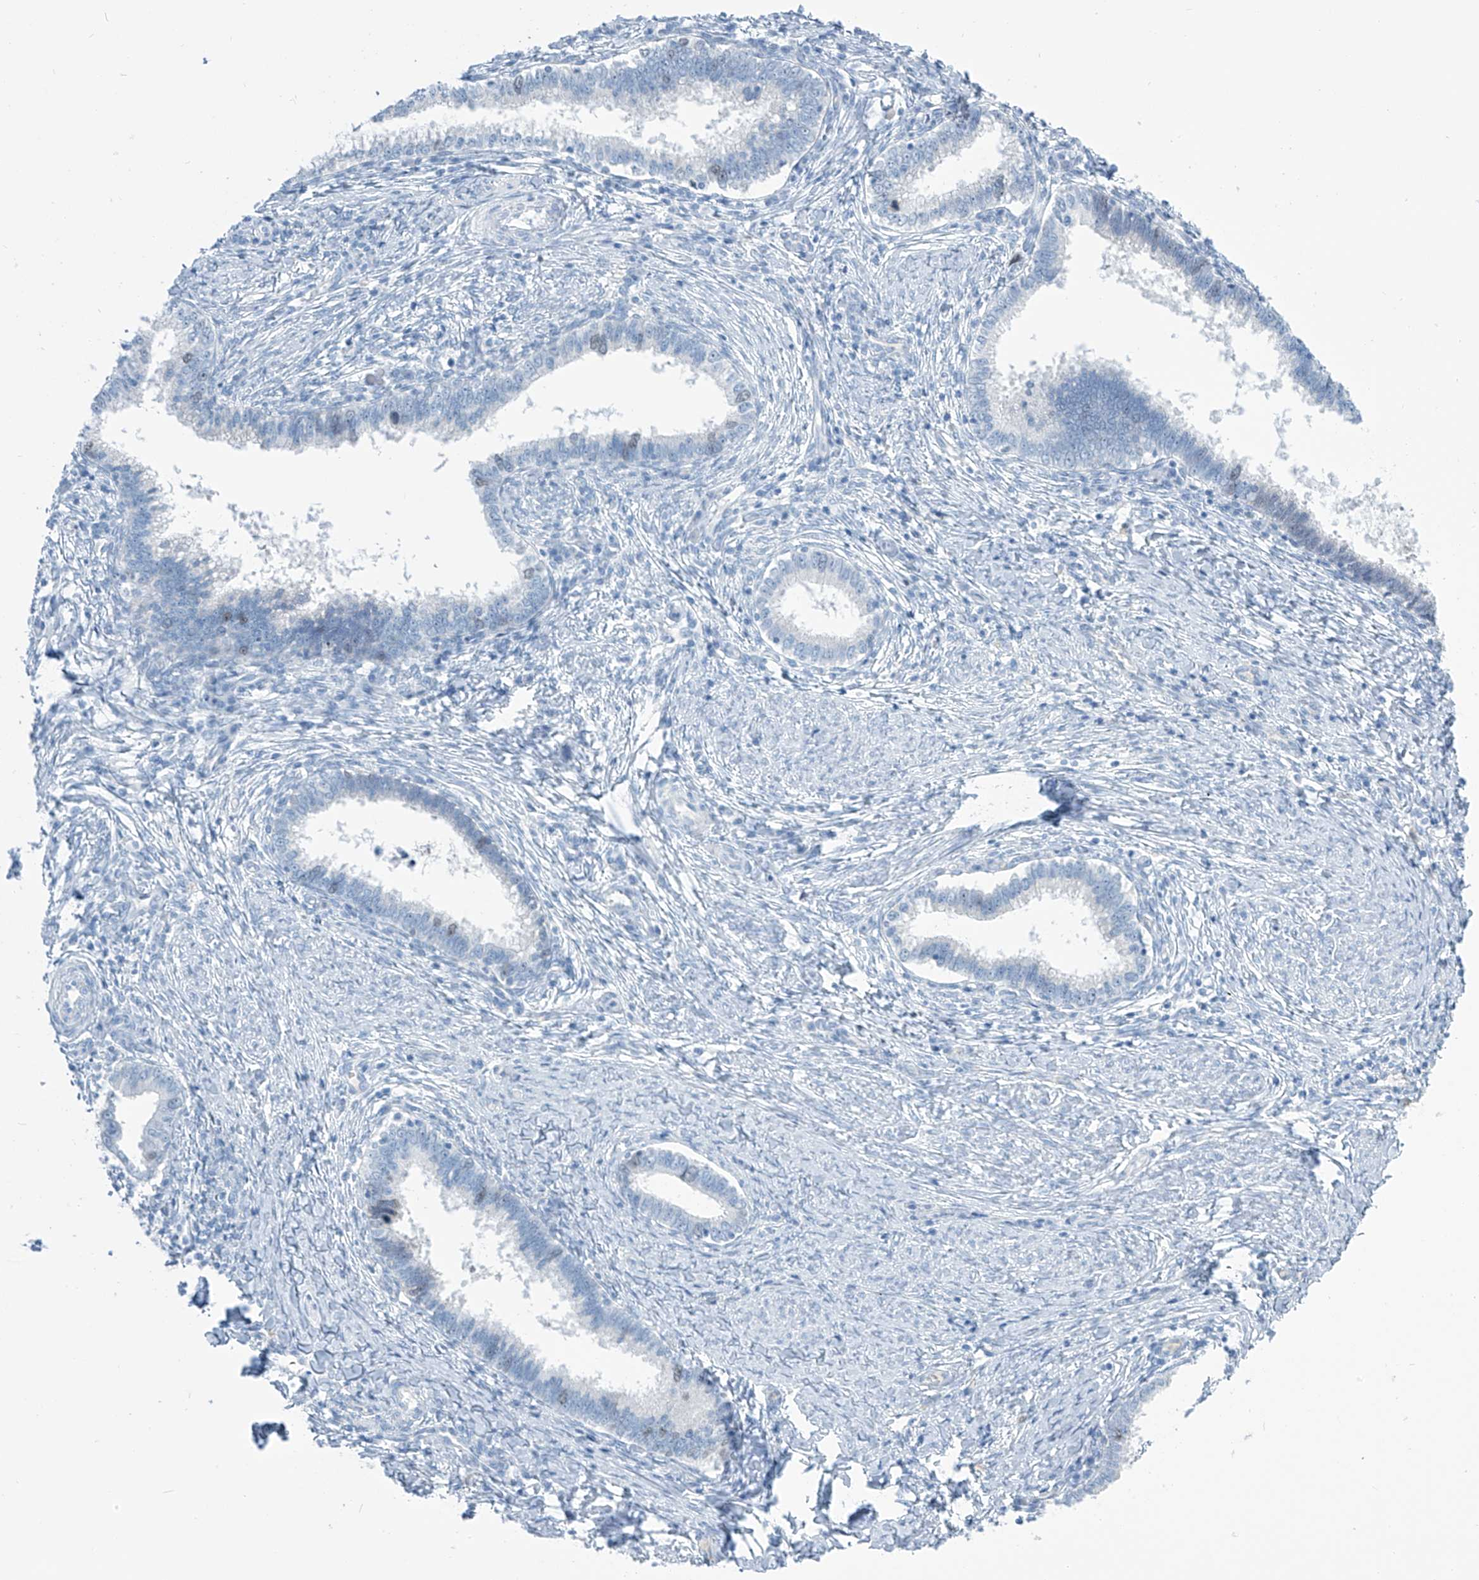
{"staining": {"intensity": "negative", "quantity": "none", "location": "none"}, "tissue": "cervical cancer", "cell_type": "Tumor cells", "image_type": "cancer", "snomed": [{"axis": "morphology", "description": "Adenocarcinoma, NOS"}, {"axis": "topography", "description": "Cervix"}], "caption": "Tumor cells show no significant protein positivity in cervical cancer. (DAB (3,3'-diaminobenzidine) immunohistochemistry (IHC), high magnification).", "gene": "SGO2", "patient": {"sex": "female", "age": 36}}